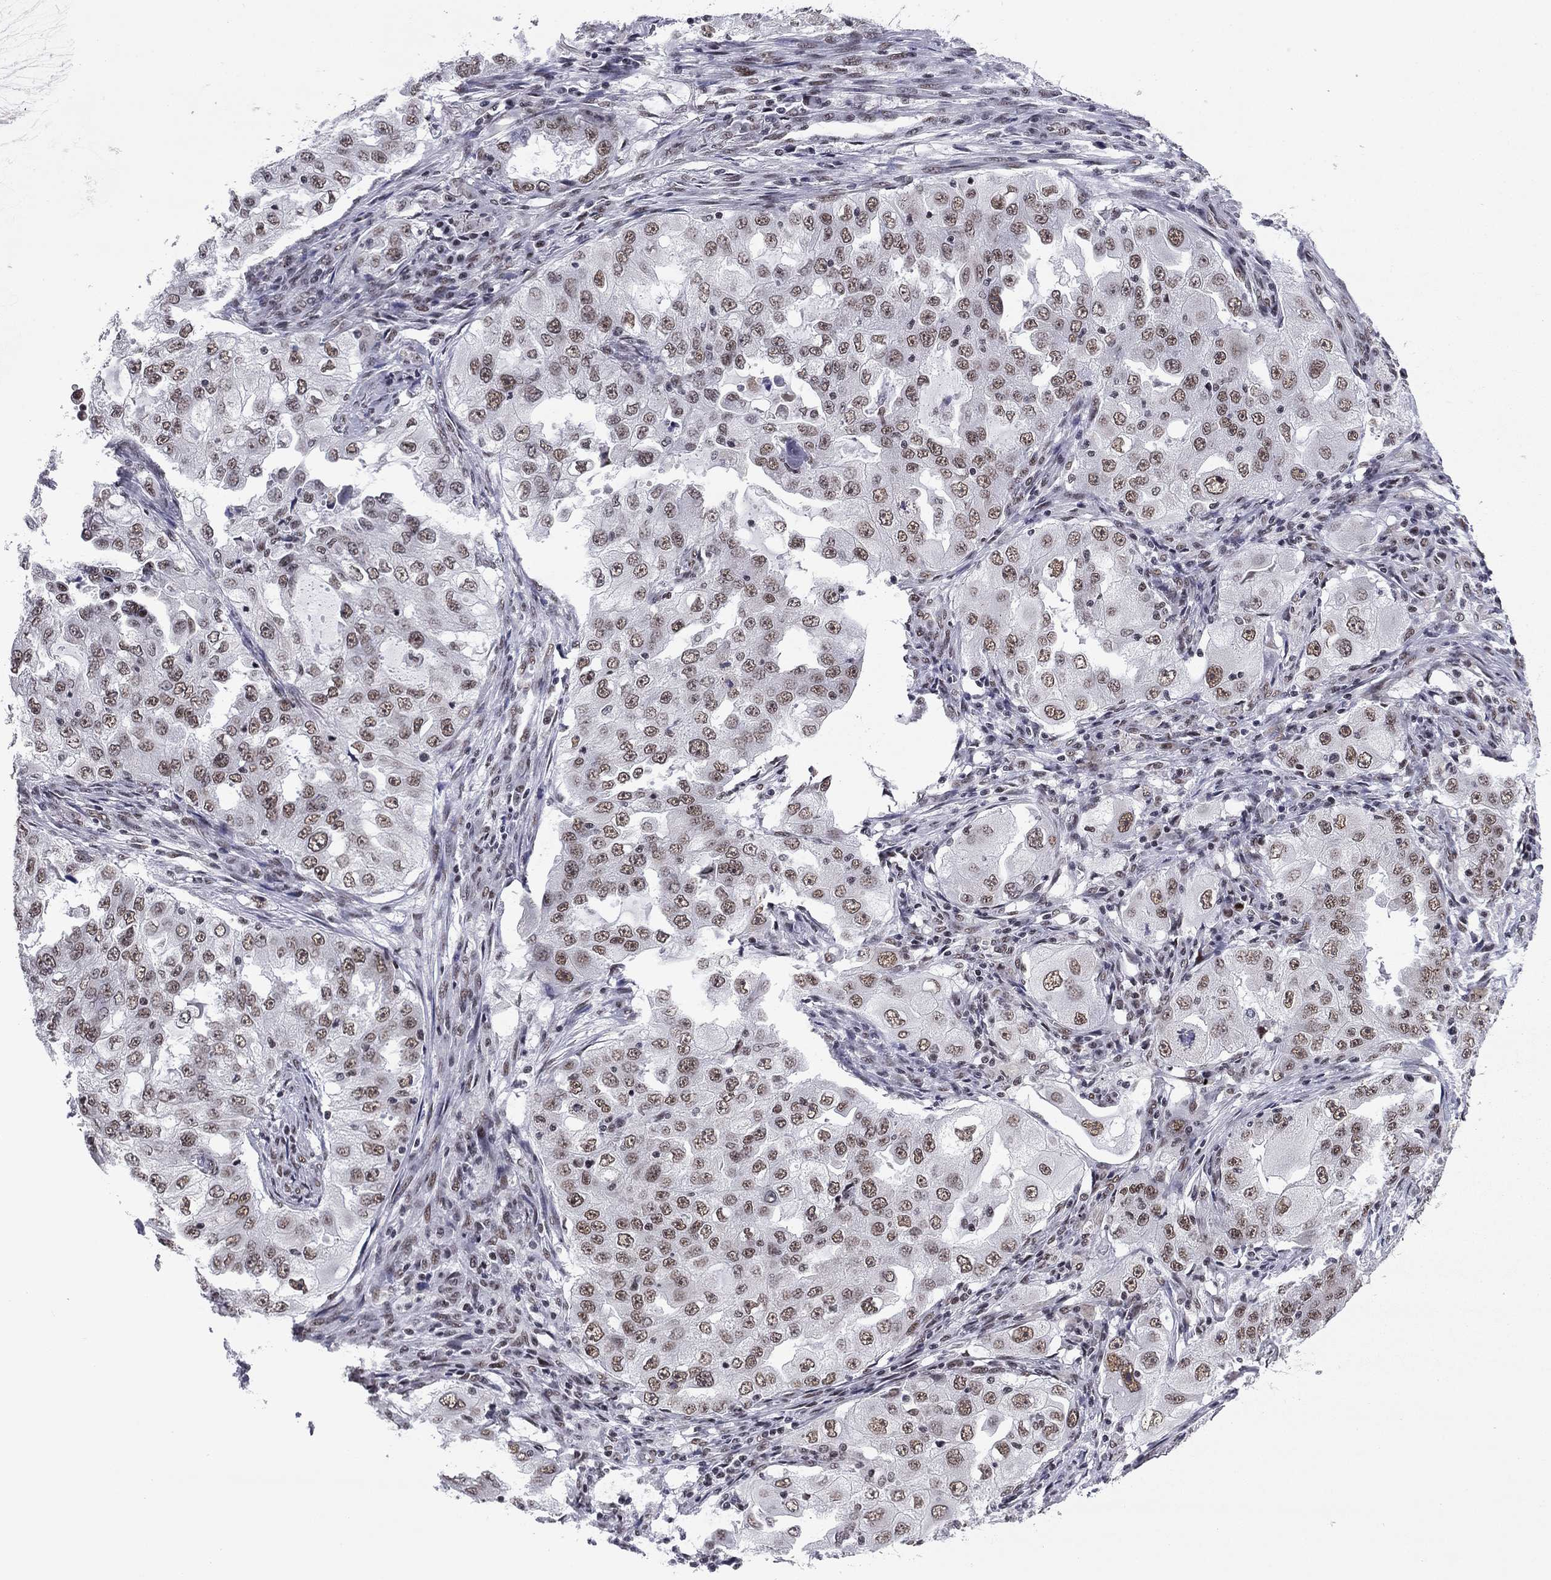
{"staining": {"intensity": "weak", "quantity": ">75%", "location": "nuclear"}, "tissue": "lung cancer", "cell_type": "Tumor cells", "image_type": "cancer", "snomed": [{"axis": "morphology", "description": "Adenocarcinoma, NOS"}, {"axis": "topography", "description": "Lung"}], "caption": "This is a histology image of immunohistochemistry (IHC) staining of lung adenocarcinoma, which shows weak expression in the nuclear of tumor cells.", "gene": "ETV5", "patient": {"sex": "female", "age": 61}}